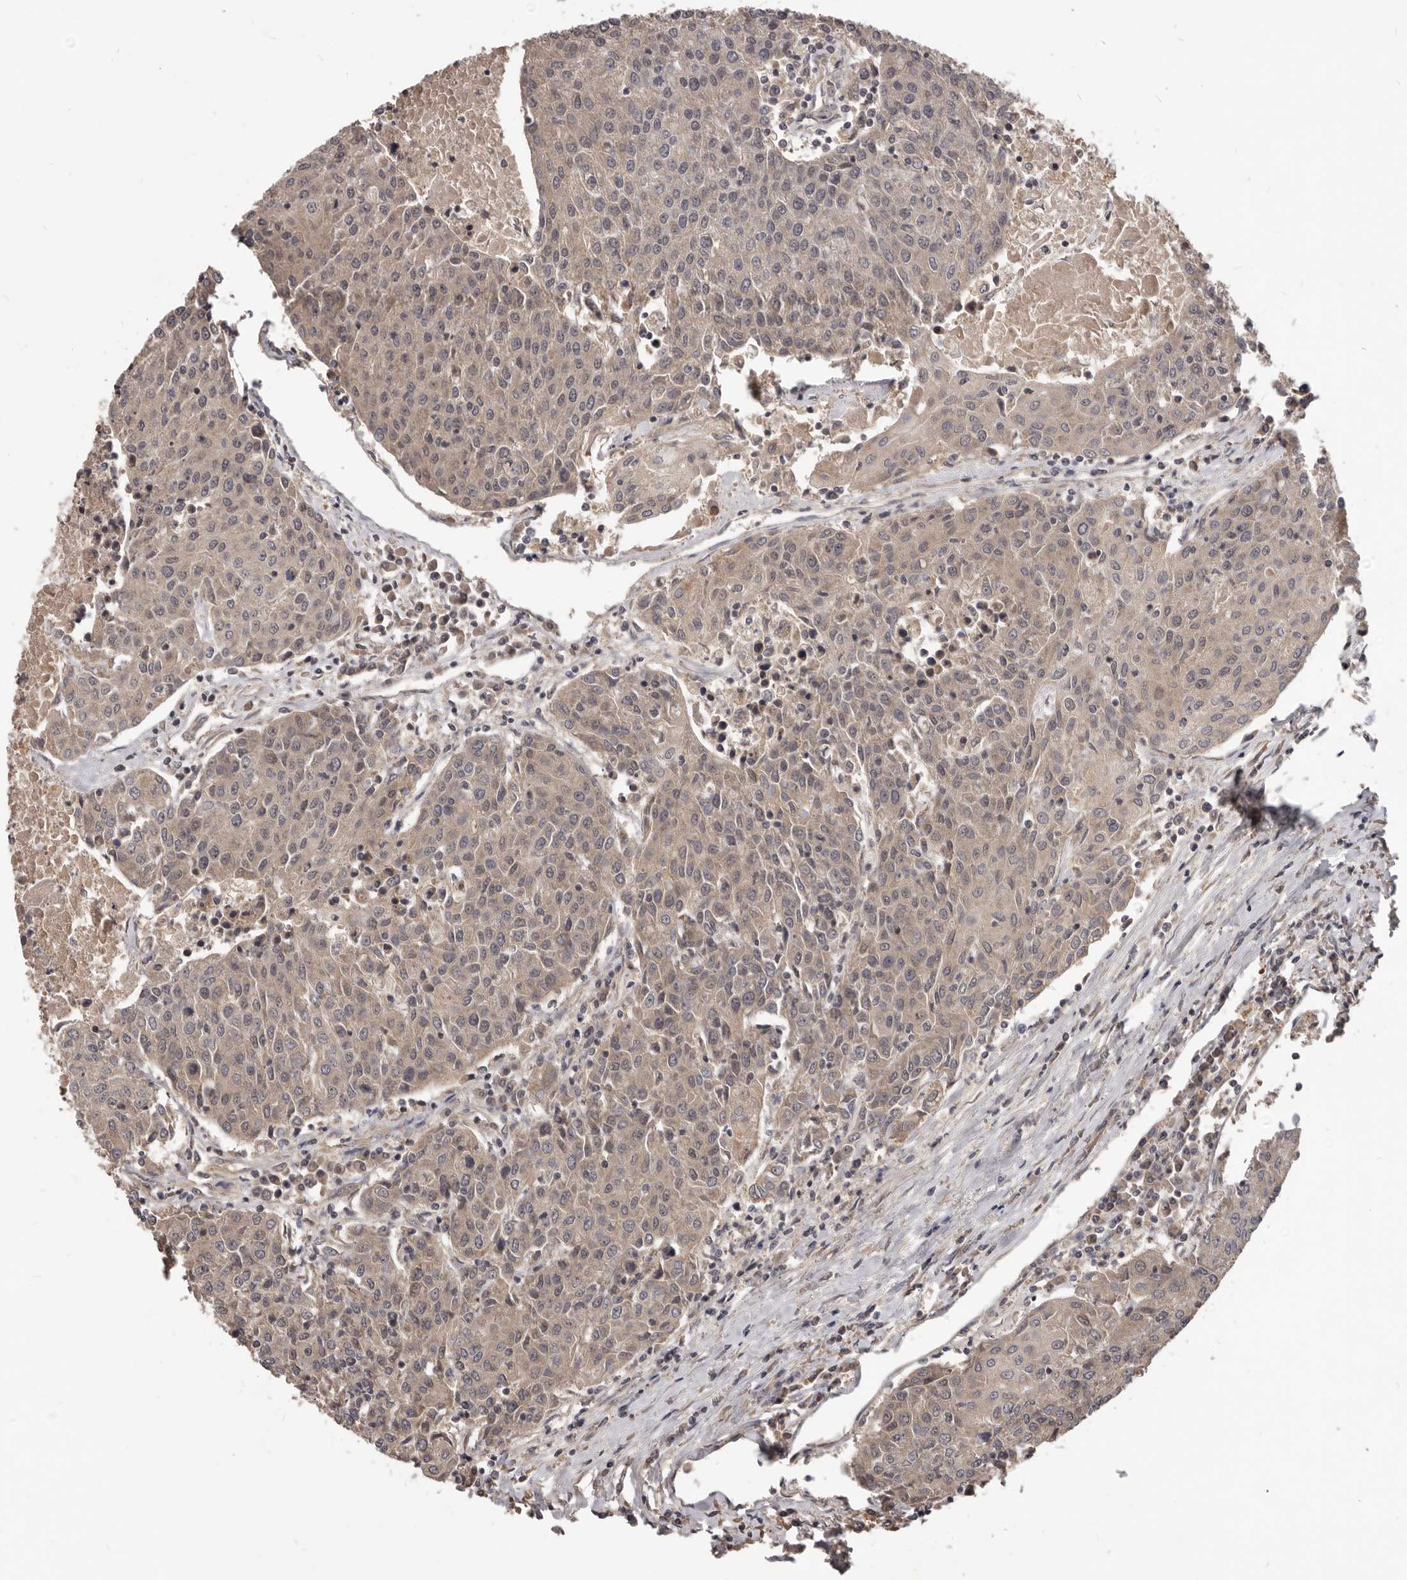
{"staining": {"intensity": "negative", "quantity": "none", "location": "none"}, "tissue": "urothelial cancer", "cell_type": "Tumor cells", "image_type": "cancer", "snomed": [{"axis": "morphology", "description": "Urothelial carcinoma, High grade"}, {"axis": "topography", "description": "Urinary bladder"}], "caption": "DAB immunohistochemical staining of urothelial cancer reveals no significant expression in tumor cells.", "gene": "GABPB2", "patient": {"sex": "female", "age": 85}}